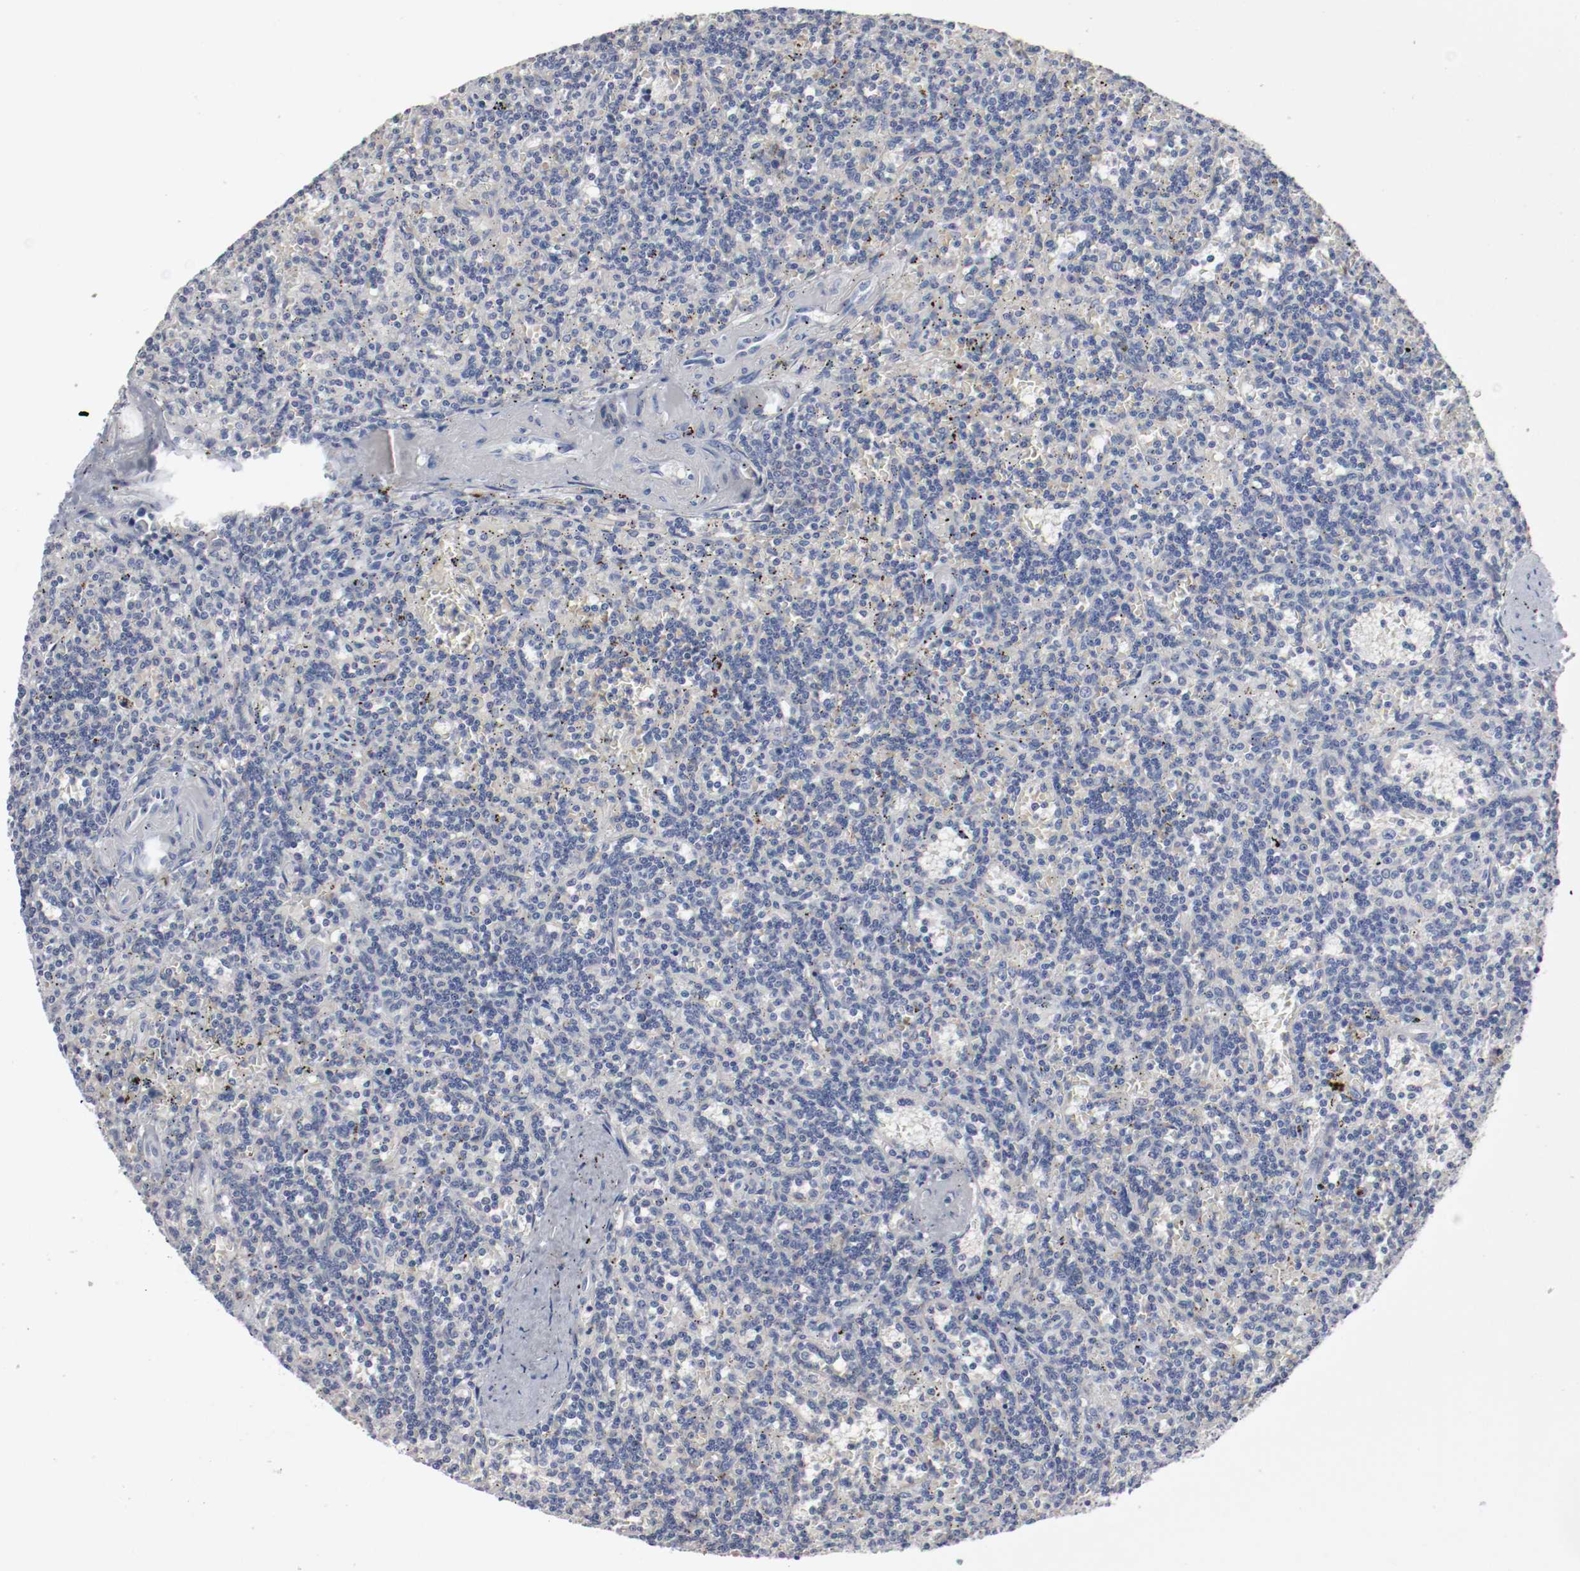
{"staining": {"intensity": "negative", "quantity": "none", "location": "none"}, "tissue": "lymphoma", "cell_type": "Tumor cells", "image_type": "cancer", "snomed": [{"axis": "morphology", "description": "Malignant lymphoma, non-Hodgkin's type, Low grade"}, {"axis": "topography", "description": "Spleen"}], "caption": "DAB (3,3'-diaminobenzidine) immunohistochemical staining of human lymphoma displays no significant expression in tumor cells.", "gene": "FGFBP1", "patient": {"sex": "male", "age": 73}}